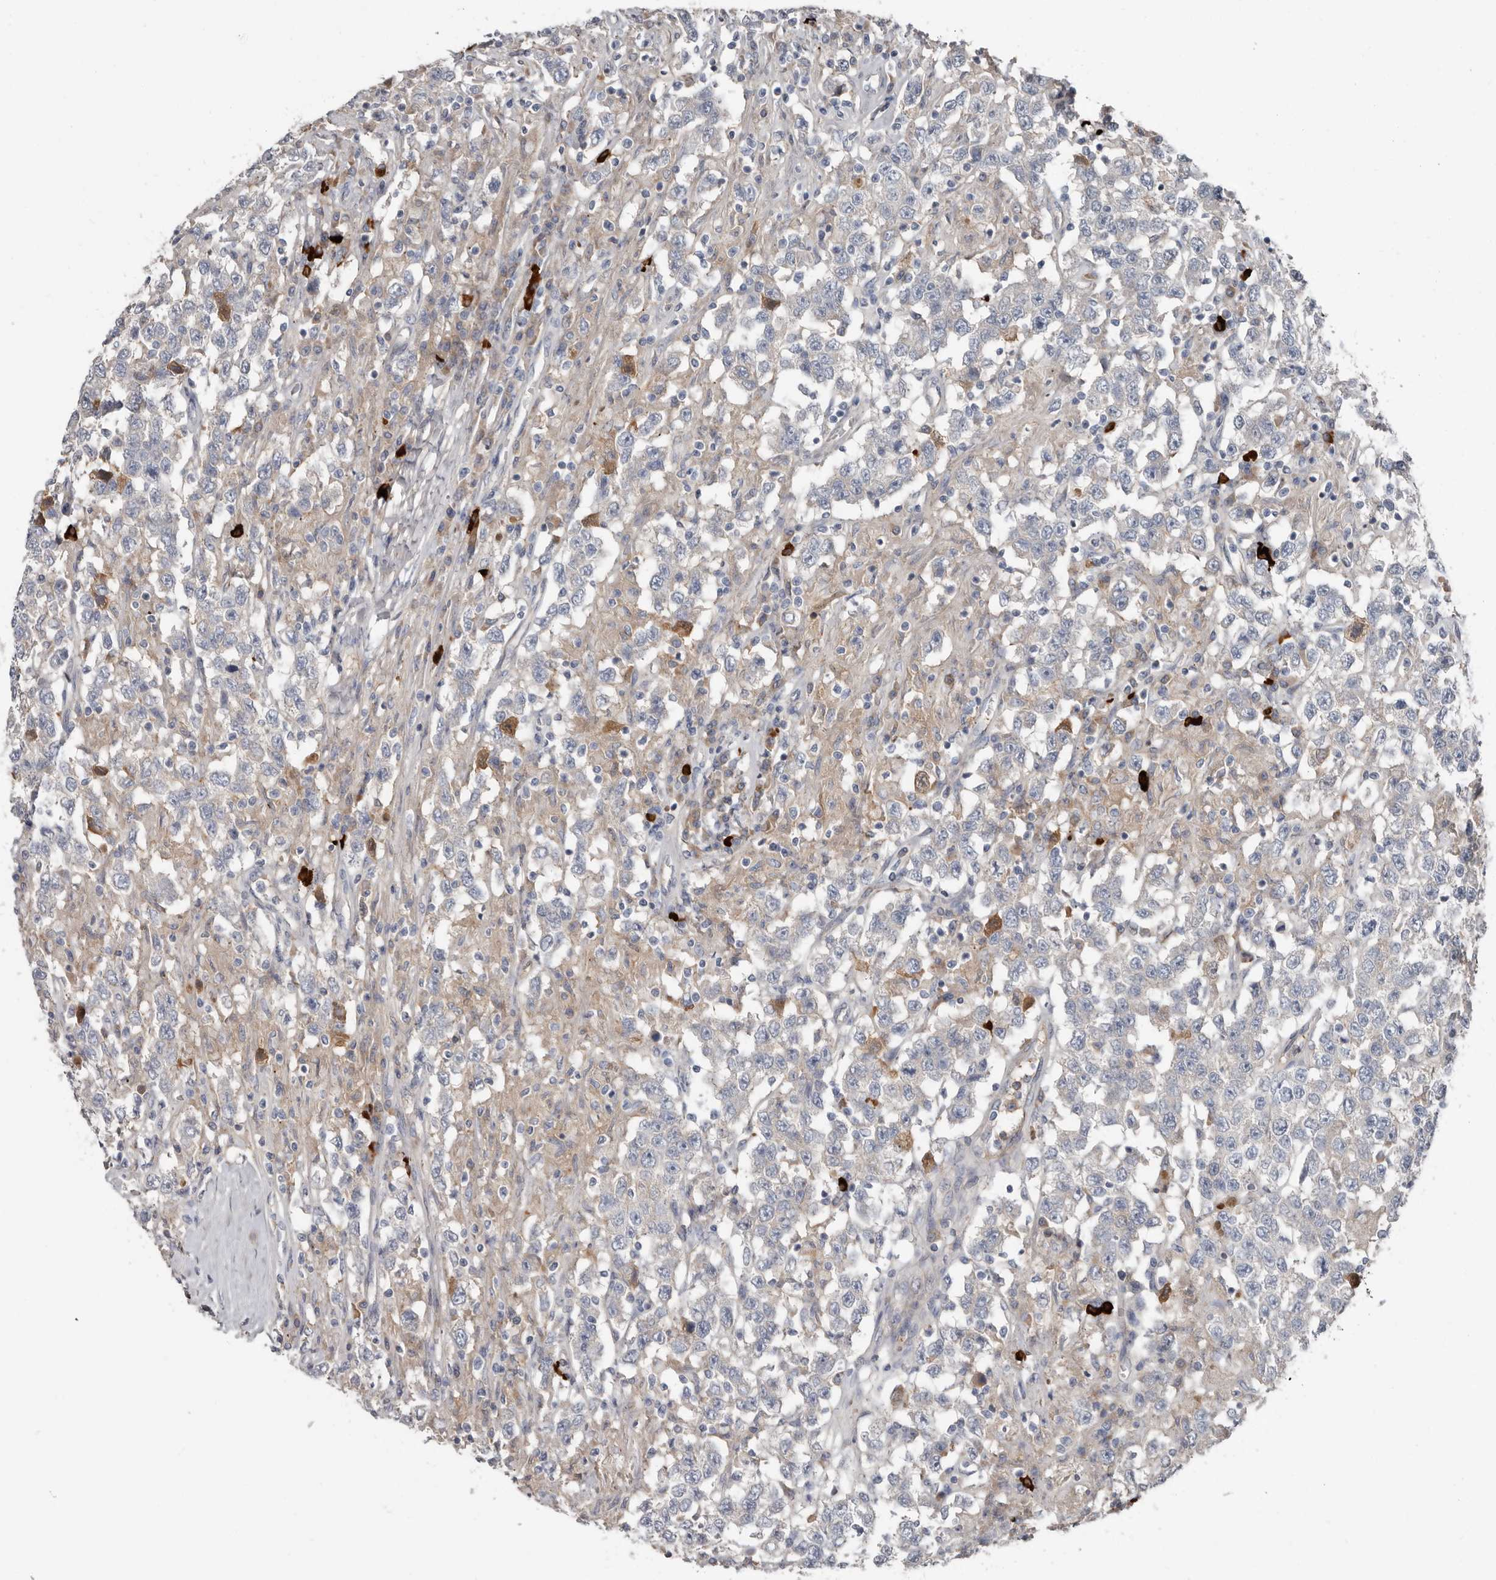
{"staining": {"intensity": "weak", "quantity": "<25%", "location": "cytoplasmic/membranous"}, "tissue": "testis cancer", "cell_type": "Tumor cells", "image_type": "cancer", "snomed": [{"axis": "morphology", "description": "Seminoma, NOS"}, {"axis": "topography", "description": "Testis"}], "caption": "DAB immunohistochemical staining of human testis seminoma shows no significant staining in tumor cells.", "gene": "ZNF114", "patient": {"sex": "male", "age": 41}}